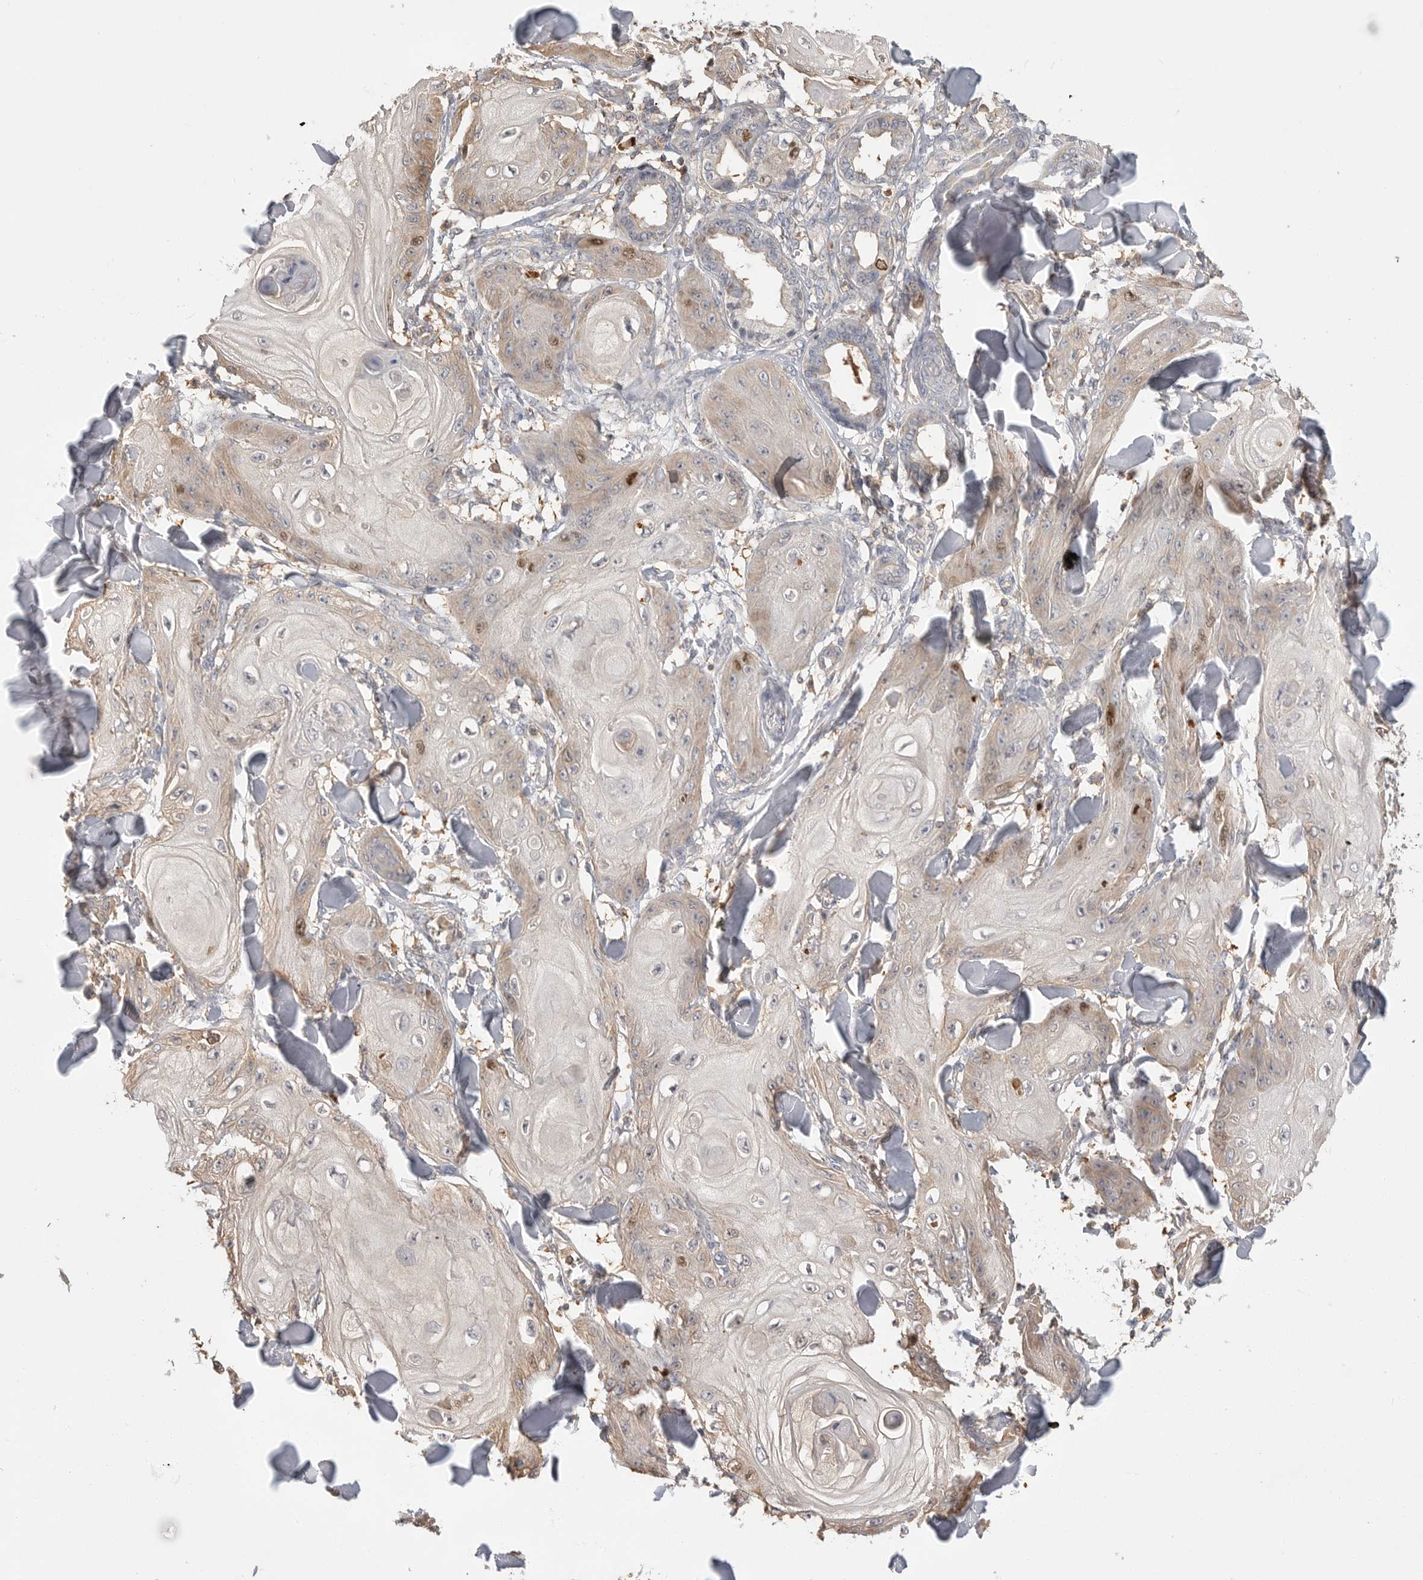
{"staining": {"intensity": "moderate", "quantity": "<25%", "location": "nuclear"}, "tissue": "skin cancer", "cell_type": "Tumor cells", "image_type": "cancer", "snomed": [{"axis": "morphology", "description": "Squamous cell carcinoma, NOS"}, {"axis": "topography", "description": "Skin"}], "caption": "Squamous cell carcinoma (skin) stained for a protein exhibits moderate nuclear positivity in tumor cells. The protein is stained brown, and the nuclei are stained in blue (DAB (3,3'-diaminobenzidine) IHC with brightfield microscopy, high magnification).", "gene": "TOP2A", "patient": {"sex": "male", "age": 74}}